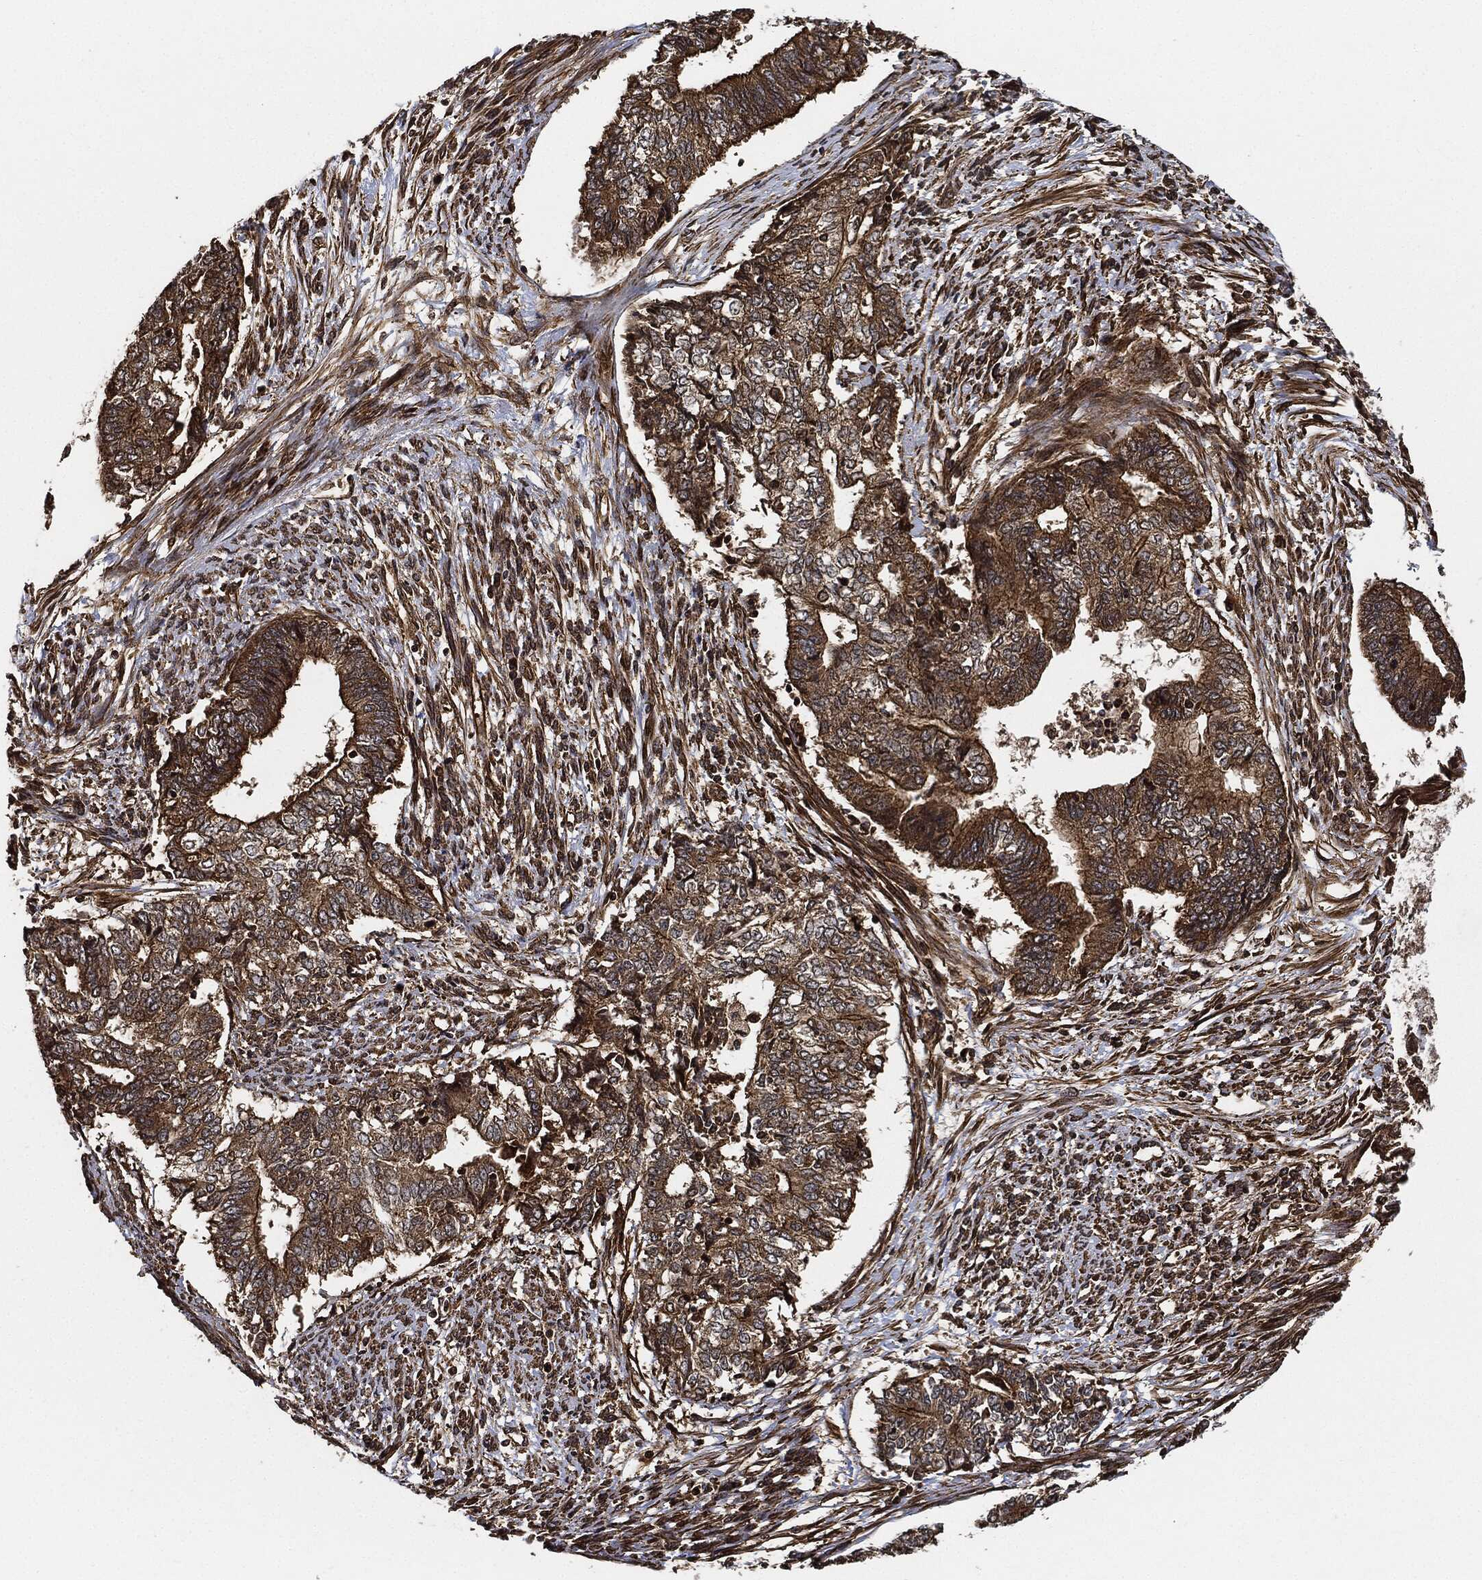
{"staining": {"intensity": "strong", "quantity": ">75%", "location": "cytoplasmic/membranous"}, "tissue": "endometrial cancer", "cell_type": "Tumor cells", "image_type": "cancer", "snomed": [{"axis": "morphology", "description": "Adenocarcinoma, NOS"}, {"axis": "topography", "description": "Endometrium"}], "caption": "Strong cytoplasmic/membranous protein expression is identified in approximately >75% of tumor cells in endometrial cancer (adenocarcinoma). (DAB IHC, brown staining for protein, blue staining for nuclei).", "gene": "CEP290", "patient": {"sex": "female", "age": 65}}